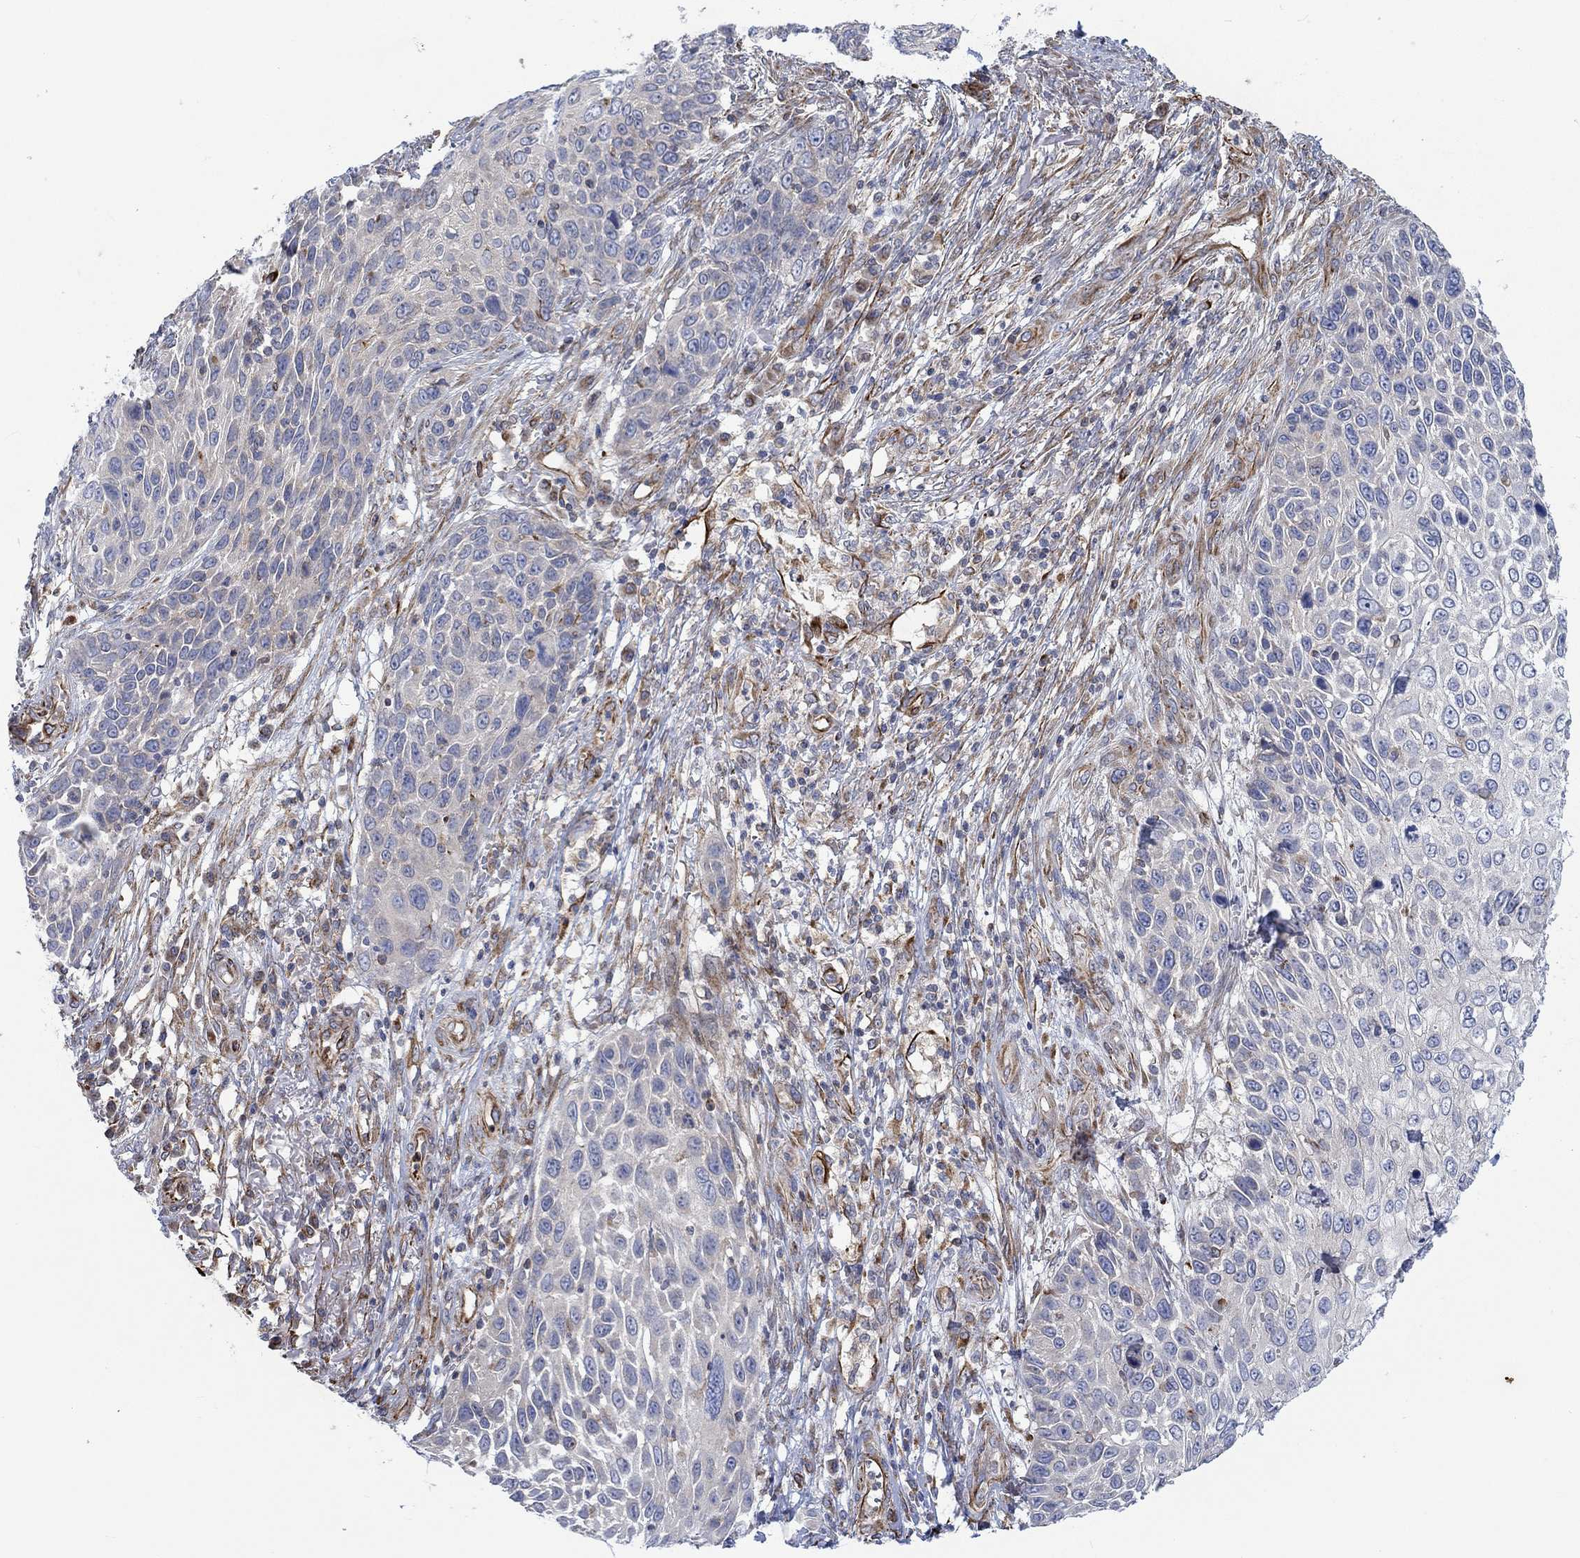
{"staining": {"intensity": "negative", "quantity": "none", "location": "none"}, "tissue": "skin cancer", "cell_type": "Tumor cells", "image_type": "cancer", "snomed": [{"axis": "morphology", "description": "Squamous cell carcinoma, NOS"}, {"axis": "topography", "description": "Skin"}], "caption": "IHC photomicrograph of human squamous cell carcinoma (skin) stained for a protein (brown), which displays no staining in tumor cells.", "gene": "CAMK1D", "patient": {"sex": "male", "age": 92}}